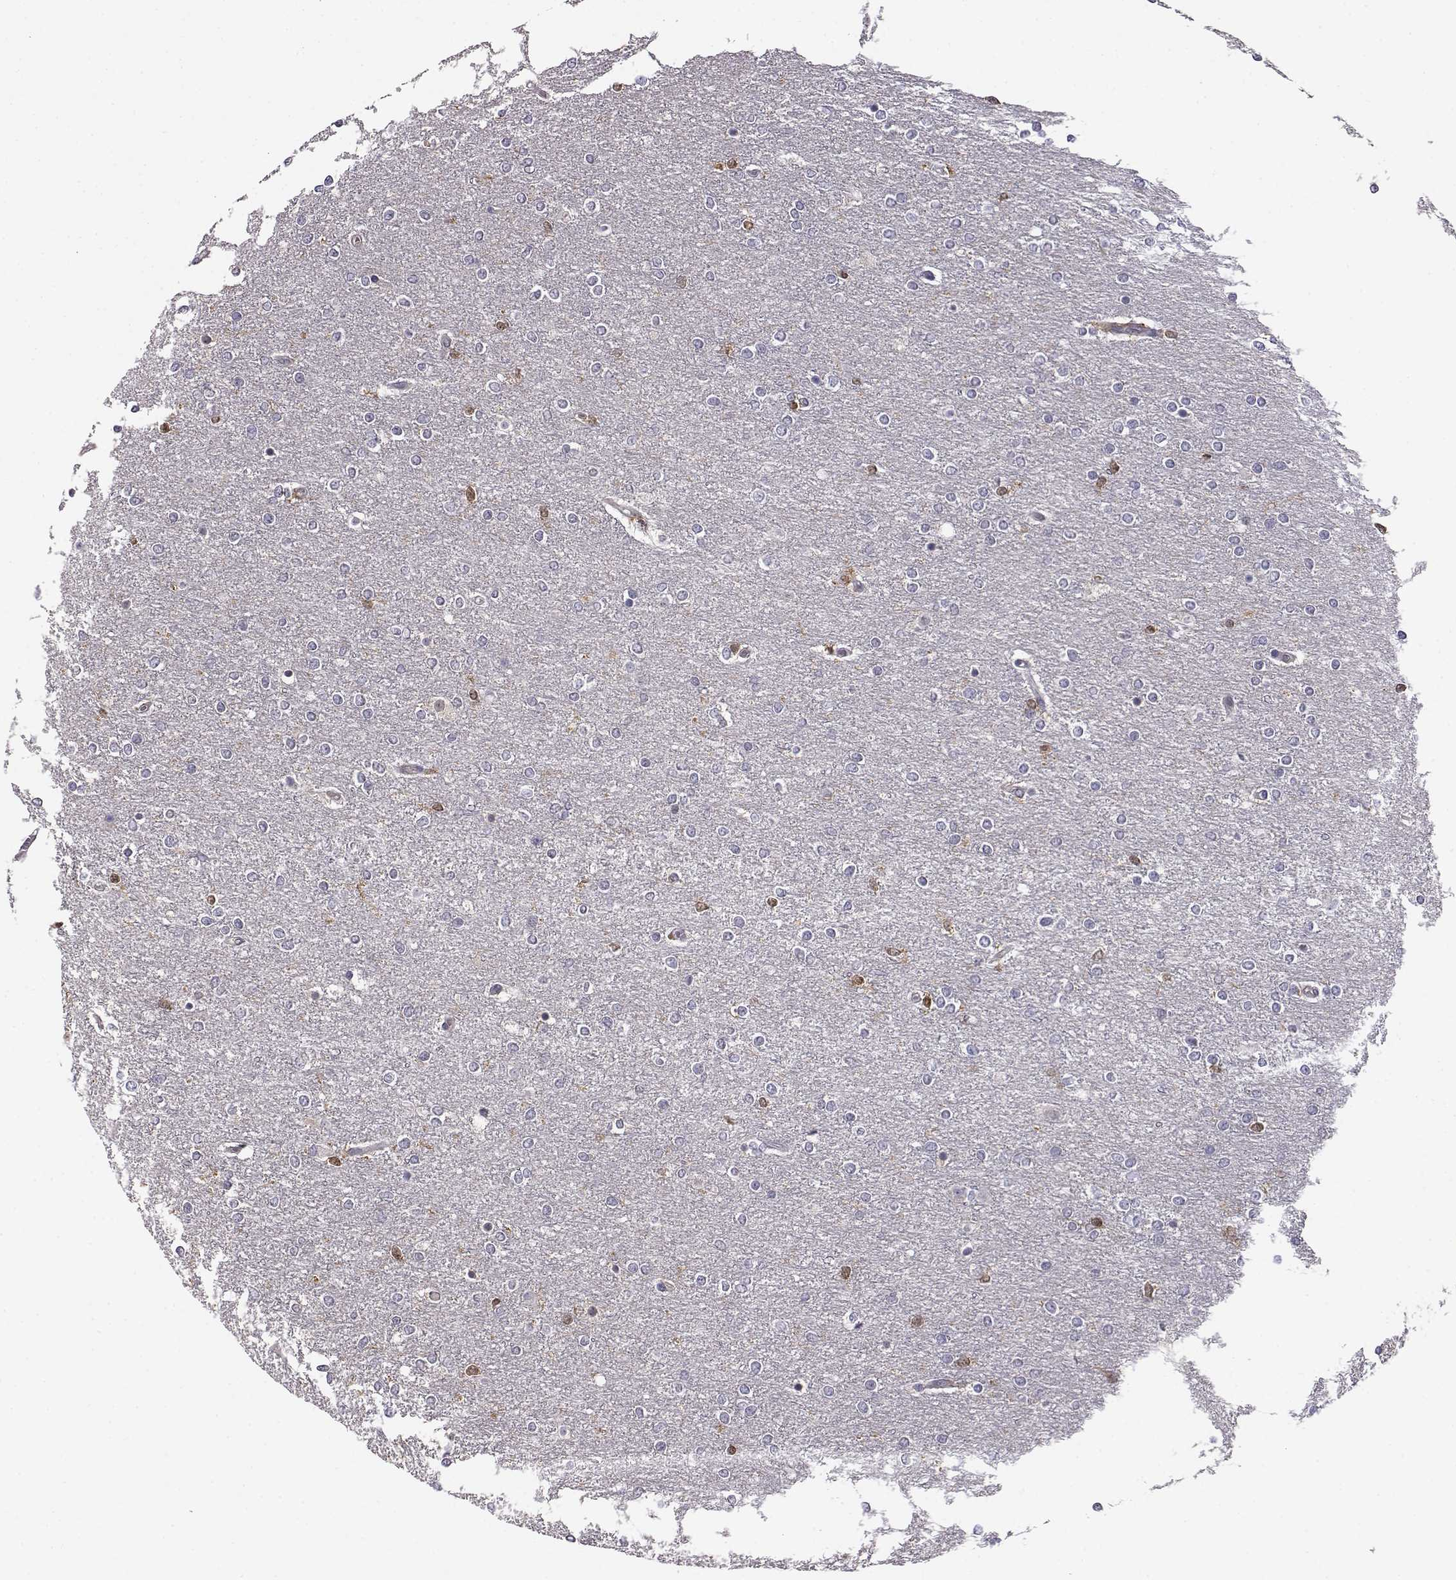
{"staining": {"intensity": "weak", "quantity": "<25%", "location": "cytoplasmic/membranous"}, "tissue": "glioma", "cell_type": "Tumor cells", "image_type": "cancer", "snomed": [{"axis": "morphology", "description": "Glioma, malignant, High grade"}, {"axis": "topography", "description": "Brain"}], "caption": "Tumor cells are negative for protein expression in human malignant high-grade glioma.", "gene": "AKR1B1", "patient": {"sex": "female", "age": 61}}